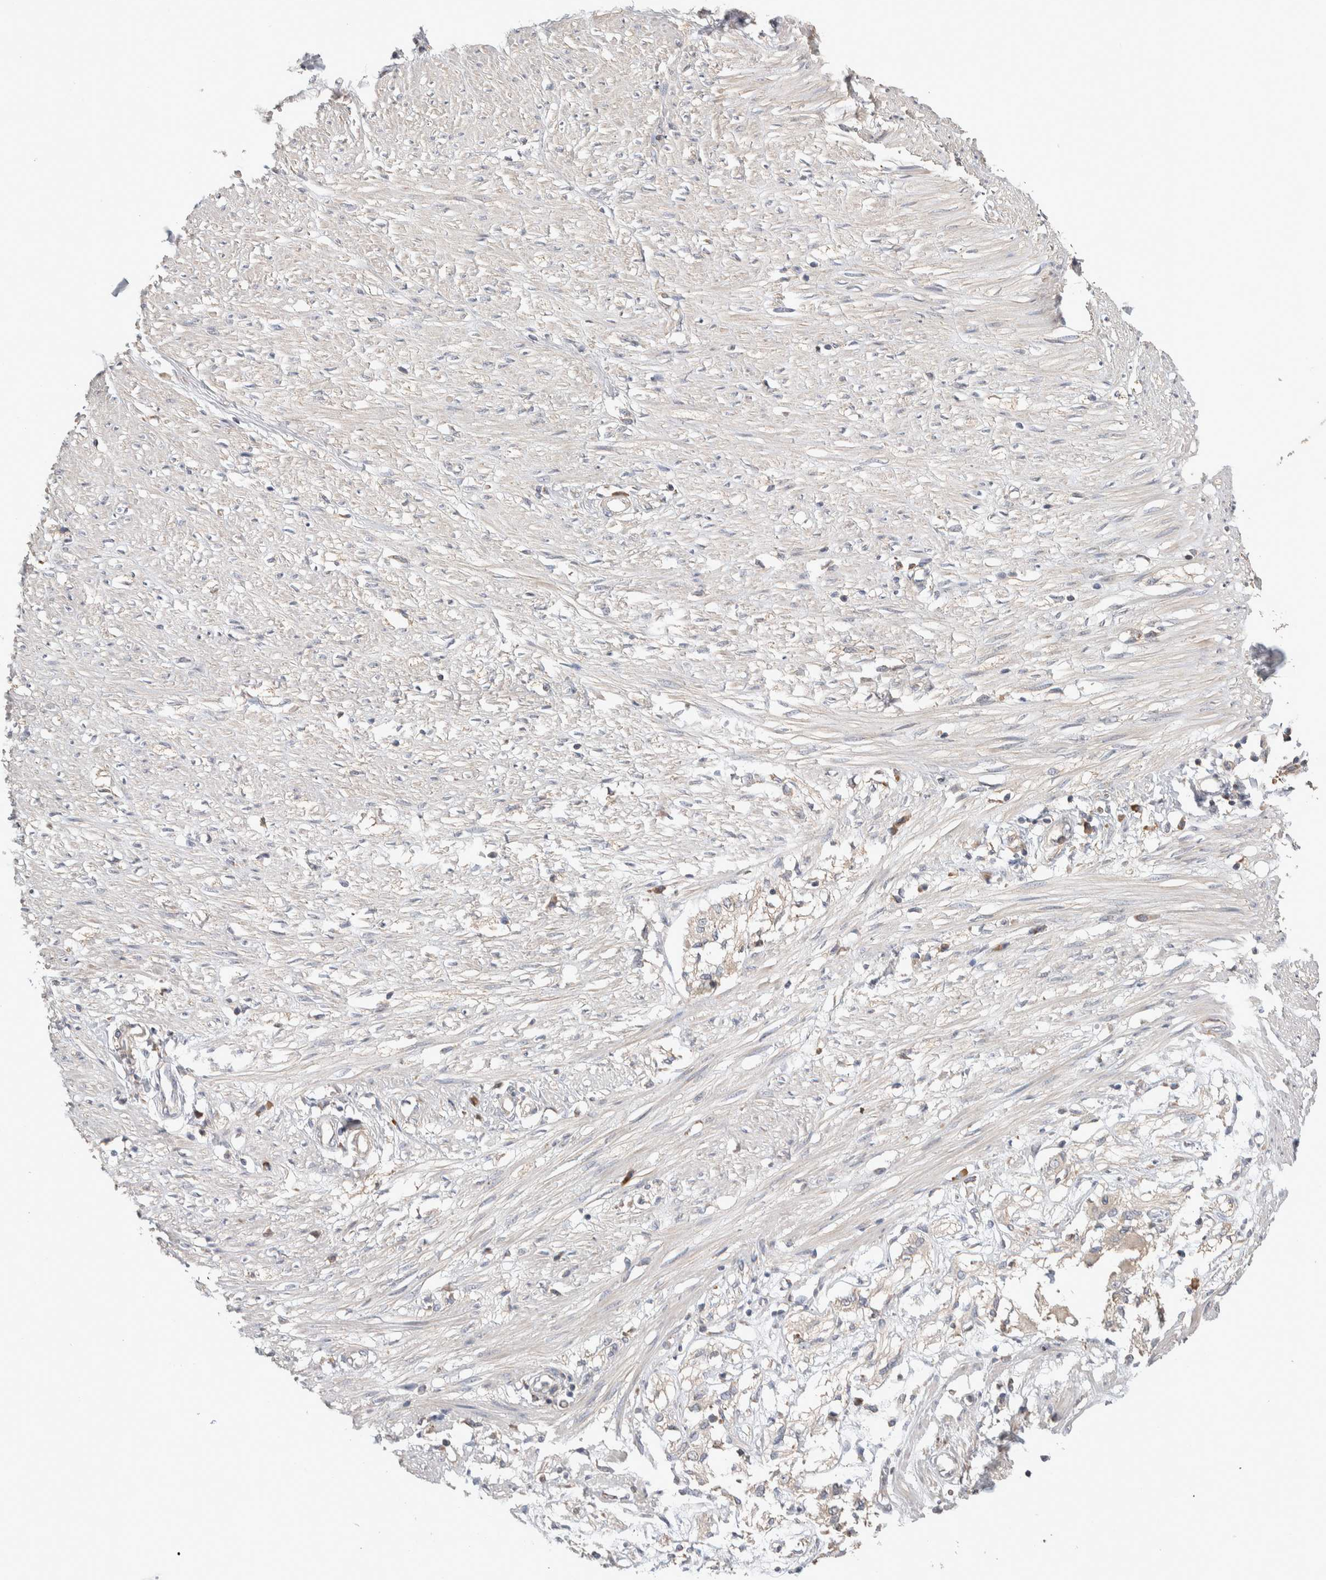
{"staining": {"intensity": "negative", "quantity": "none", "location": "none"}, "tissue": "soft tissue", "cell_type": "Fibroblasts", "image_type": "normal", "snomed": [{"axis": "morphology", "description": "Normal tissue, NOS"}, {"axis": "morphology", "description": "Adenocarcinoma, NOS"}, {"axis": "topography", "description": "Colon"}, {"axis": "topography", "description": "Peripheral nerve tissue"}], "caption": "Protein analysis of benign soft tissue shows no significant positivity in fibroblasts. (DAB (3,3'-diaminobenzidine) immunohistochemistry, high magnification).", "gene": "DEPTOR", "patient": {"sex": "male", "age": 14}}